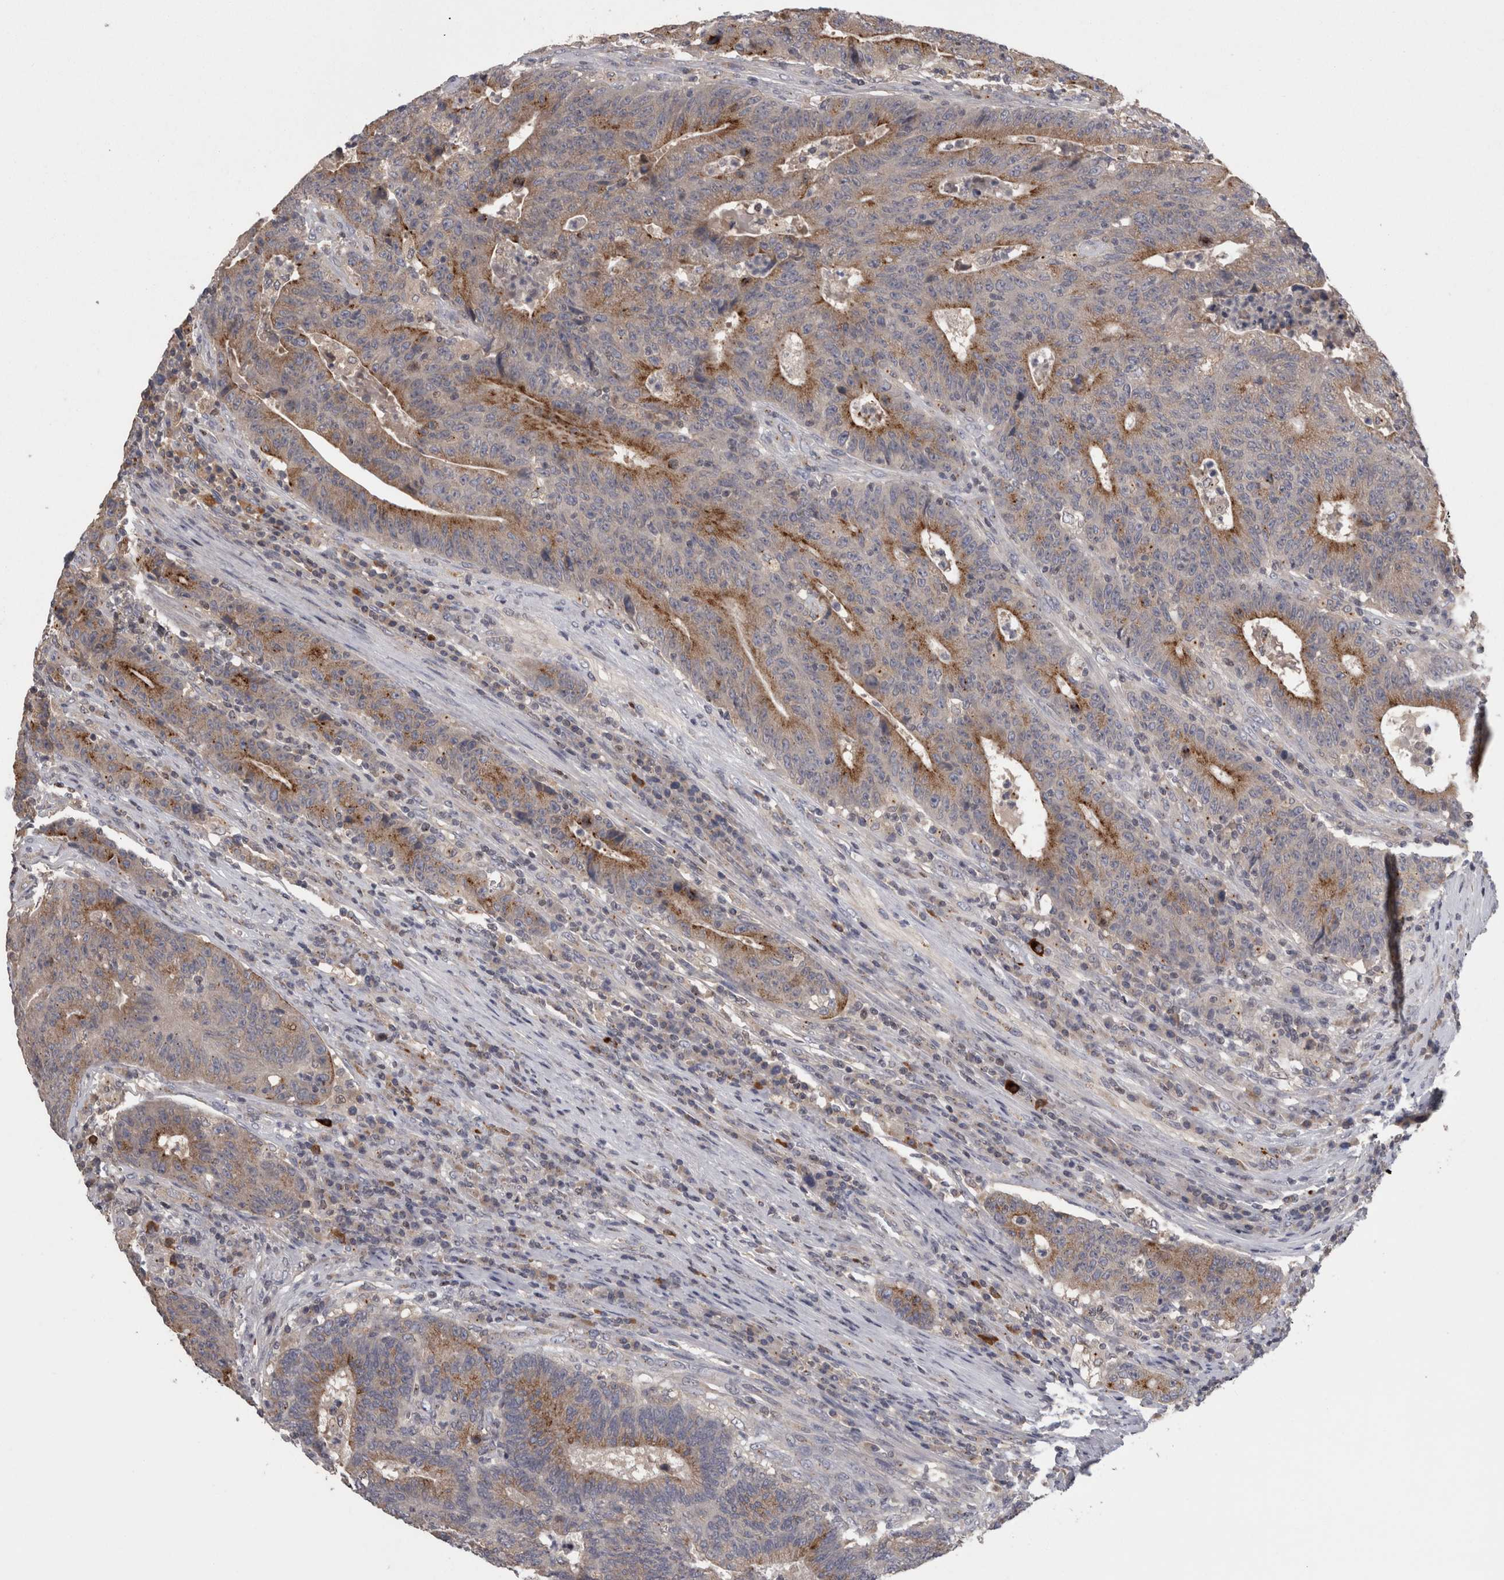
{"staining": {"intensity": "moderate", "quantity": ">75%", "location": "cytoplasmic/membranous"}, "tissue": "colorectal cancer", "cell_type": "Tumor cells", "image_type": "cancer", "snomed": [{"axis": "morphology", "description": "Normal tissue, NOS"}, {"axis": "morphology", "description": "Adenocarcinoma, NOS"}, {"axis": "topography", "description": "Colon"}], "caption": "Human colorectal cancer stained with a brown dye demonstrates moderate cytoplasmic/membranous positive staining in about >75% of tumor cells.", "gene": "PCM1", "patient": {"sex": "female", "age": 75}}